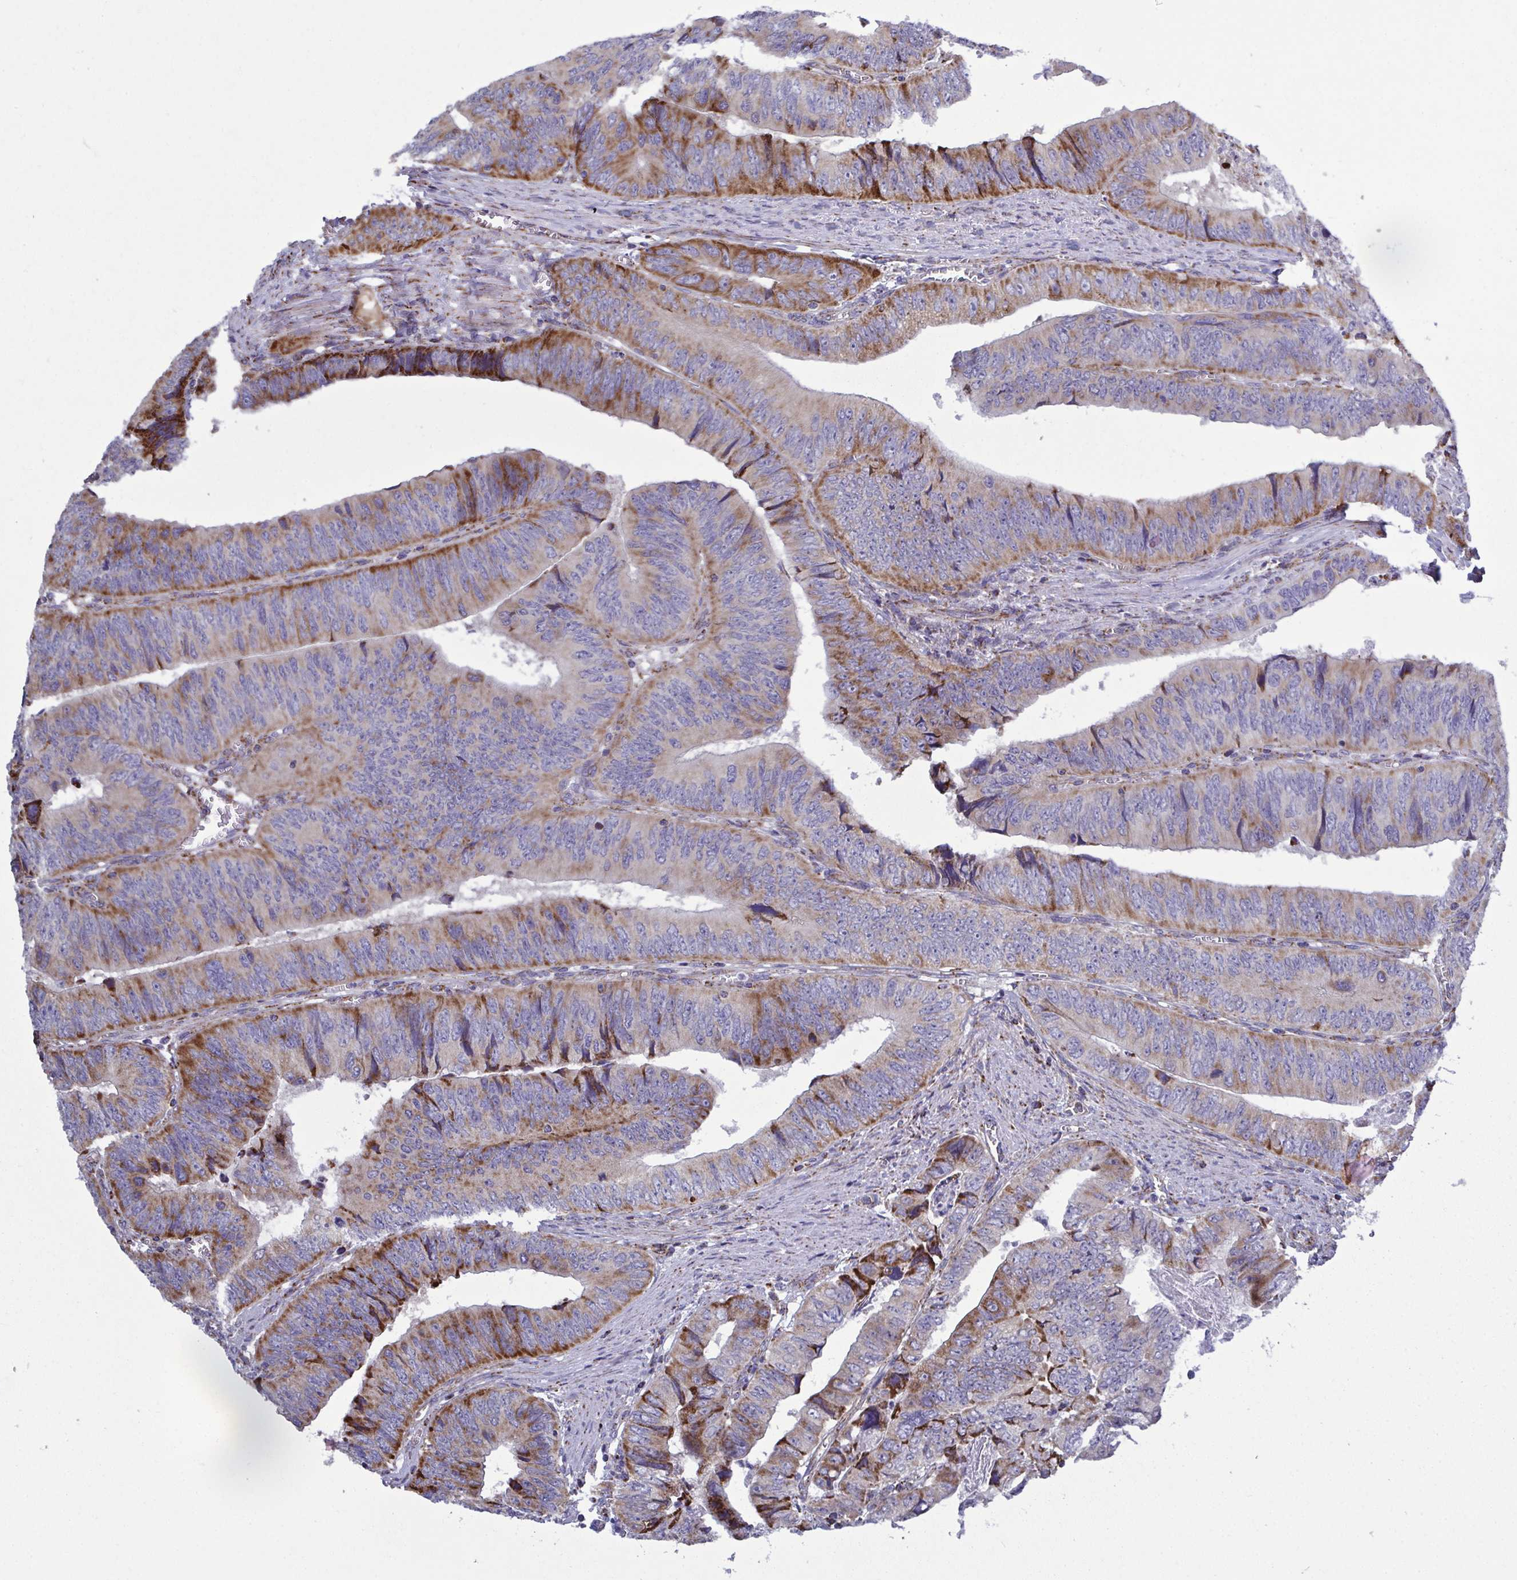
{"staining": {"intensity": "moderate", "quantity": "25%-75%", "location": "cytoplasmic/membranous"}, "tissue": "colorectal cancer", "cell_type": "Tumor cells", "image_type": "cancer", "snomed": [{"axis": "morphology", "description": "Adenocarcinoma, NOS"}, {"axis": "topography", "description": "Colon"}], "caption": "Adenocarcinoma (colorectal) stained with DAB (3,3'-diaminobenzidine) IHC demonstrates medium levels of moderate cytoplasmic/membranous staining in approximately 25%-75% of tumor cells.", "gene": "CSDE1", "patient": {"sex": "female", "age": 84}}